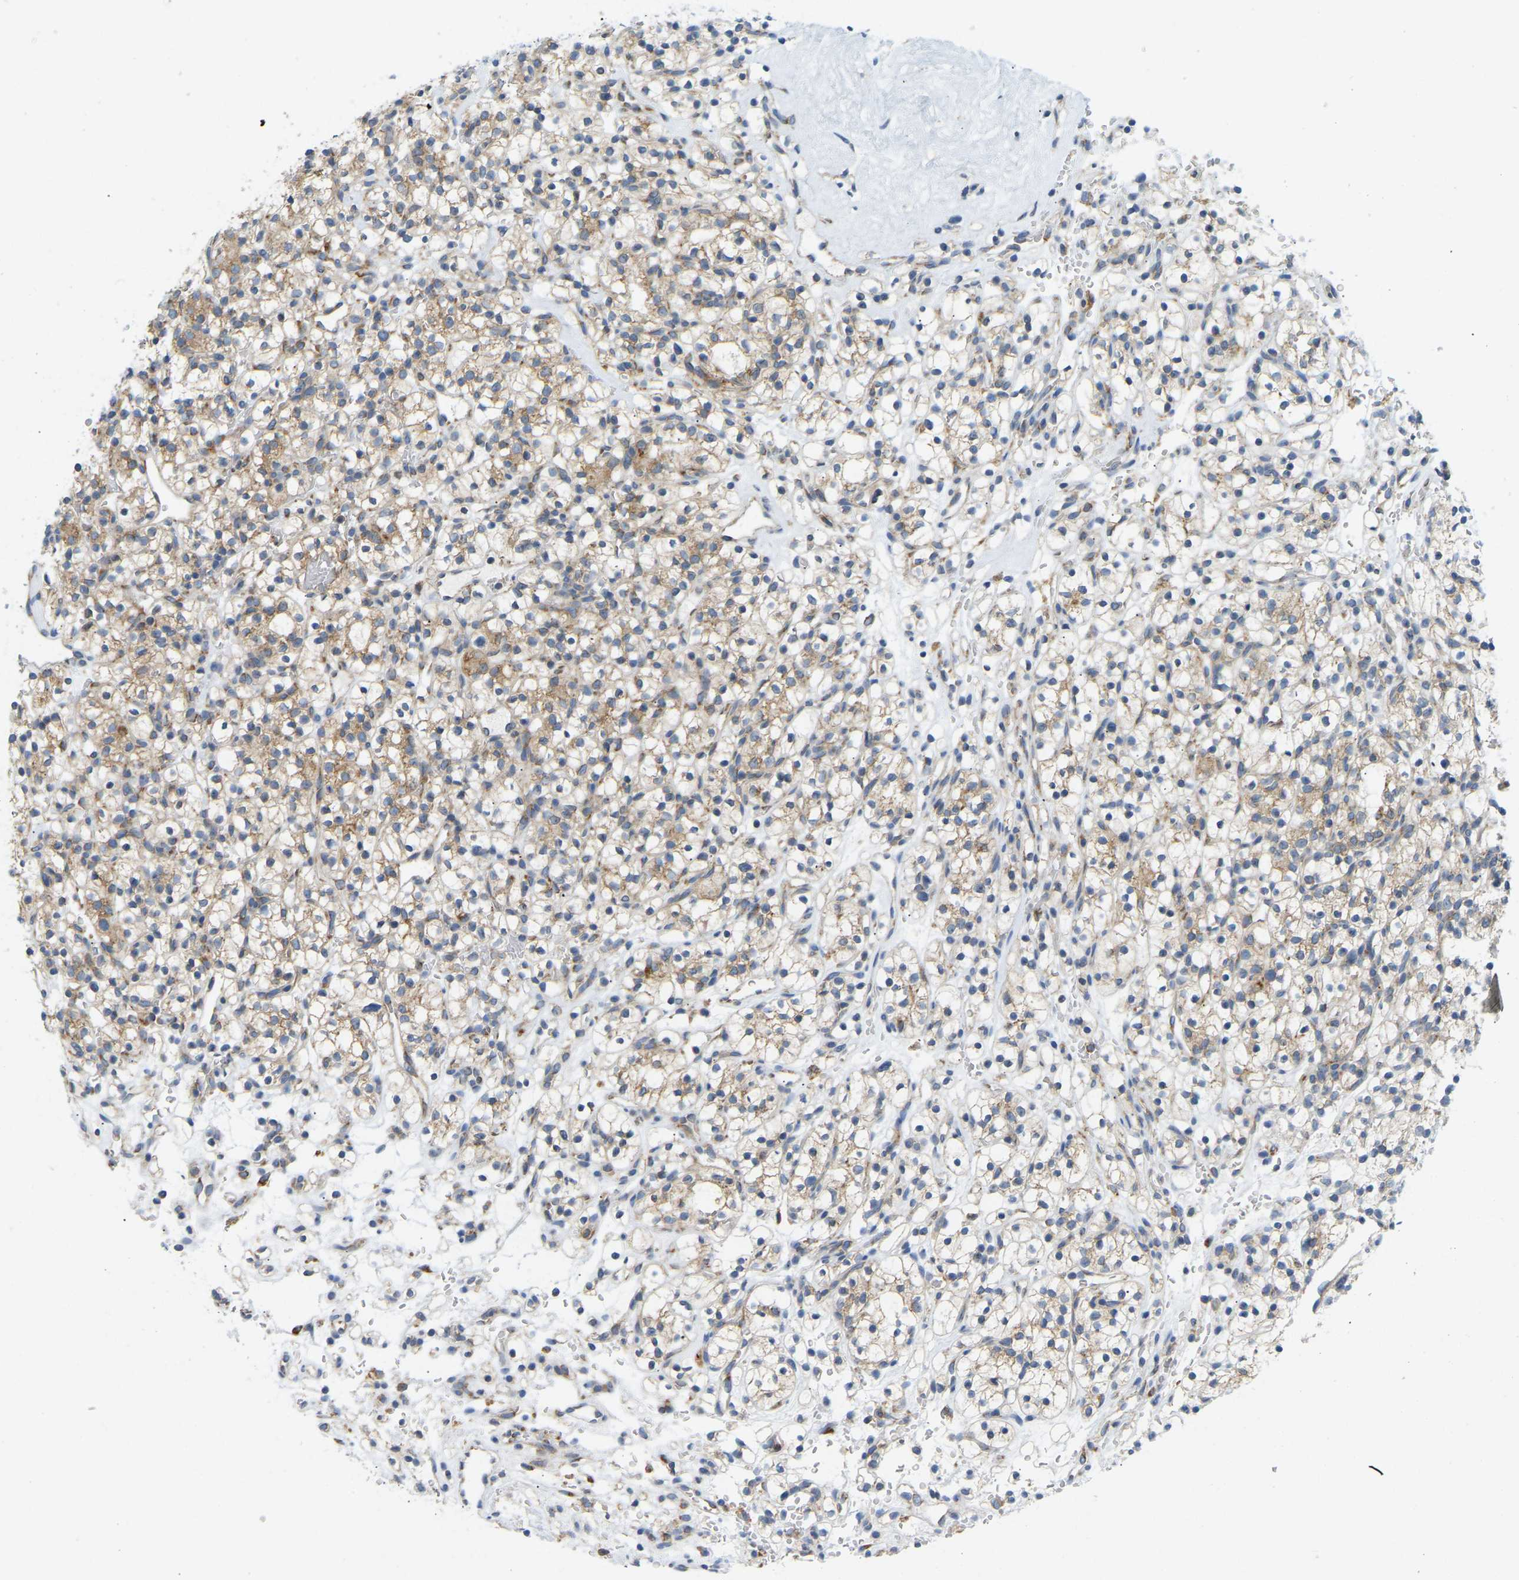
{"staining": {"intensity": "moderate", "quantity": ">75%", "location": "cytoplasmic/membranous"}, "tissue": "renal cancer", "cell_type": "Tumor cells", "image_type": "cancer", "snomed": [{"axis": "morphology", "description": "Adenocarcinoma, NOS"}, {"axis": "topography", "description": "Kidney"}], "caption": "There is medium levels of moderate cytoplasmic/membranous expression in tumor cells of renal cancer (adenocarcinoma), as demonstrated by immunohistochemical staining (brown color).", "gene": "SND1", "patient": {"sex": "female", "age": 57}}